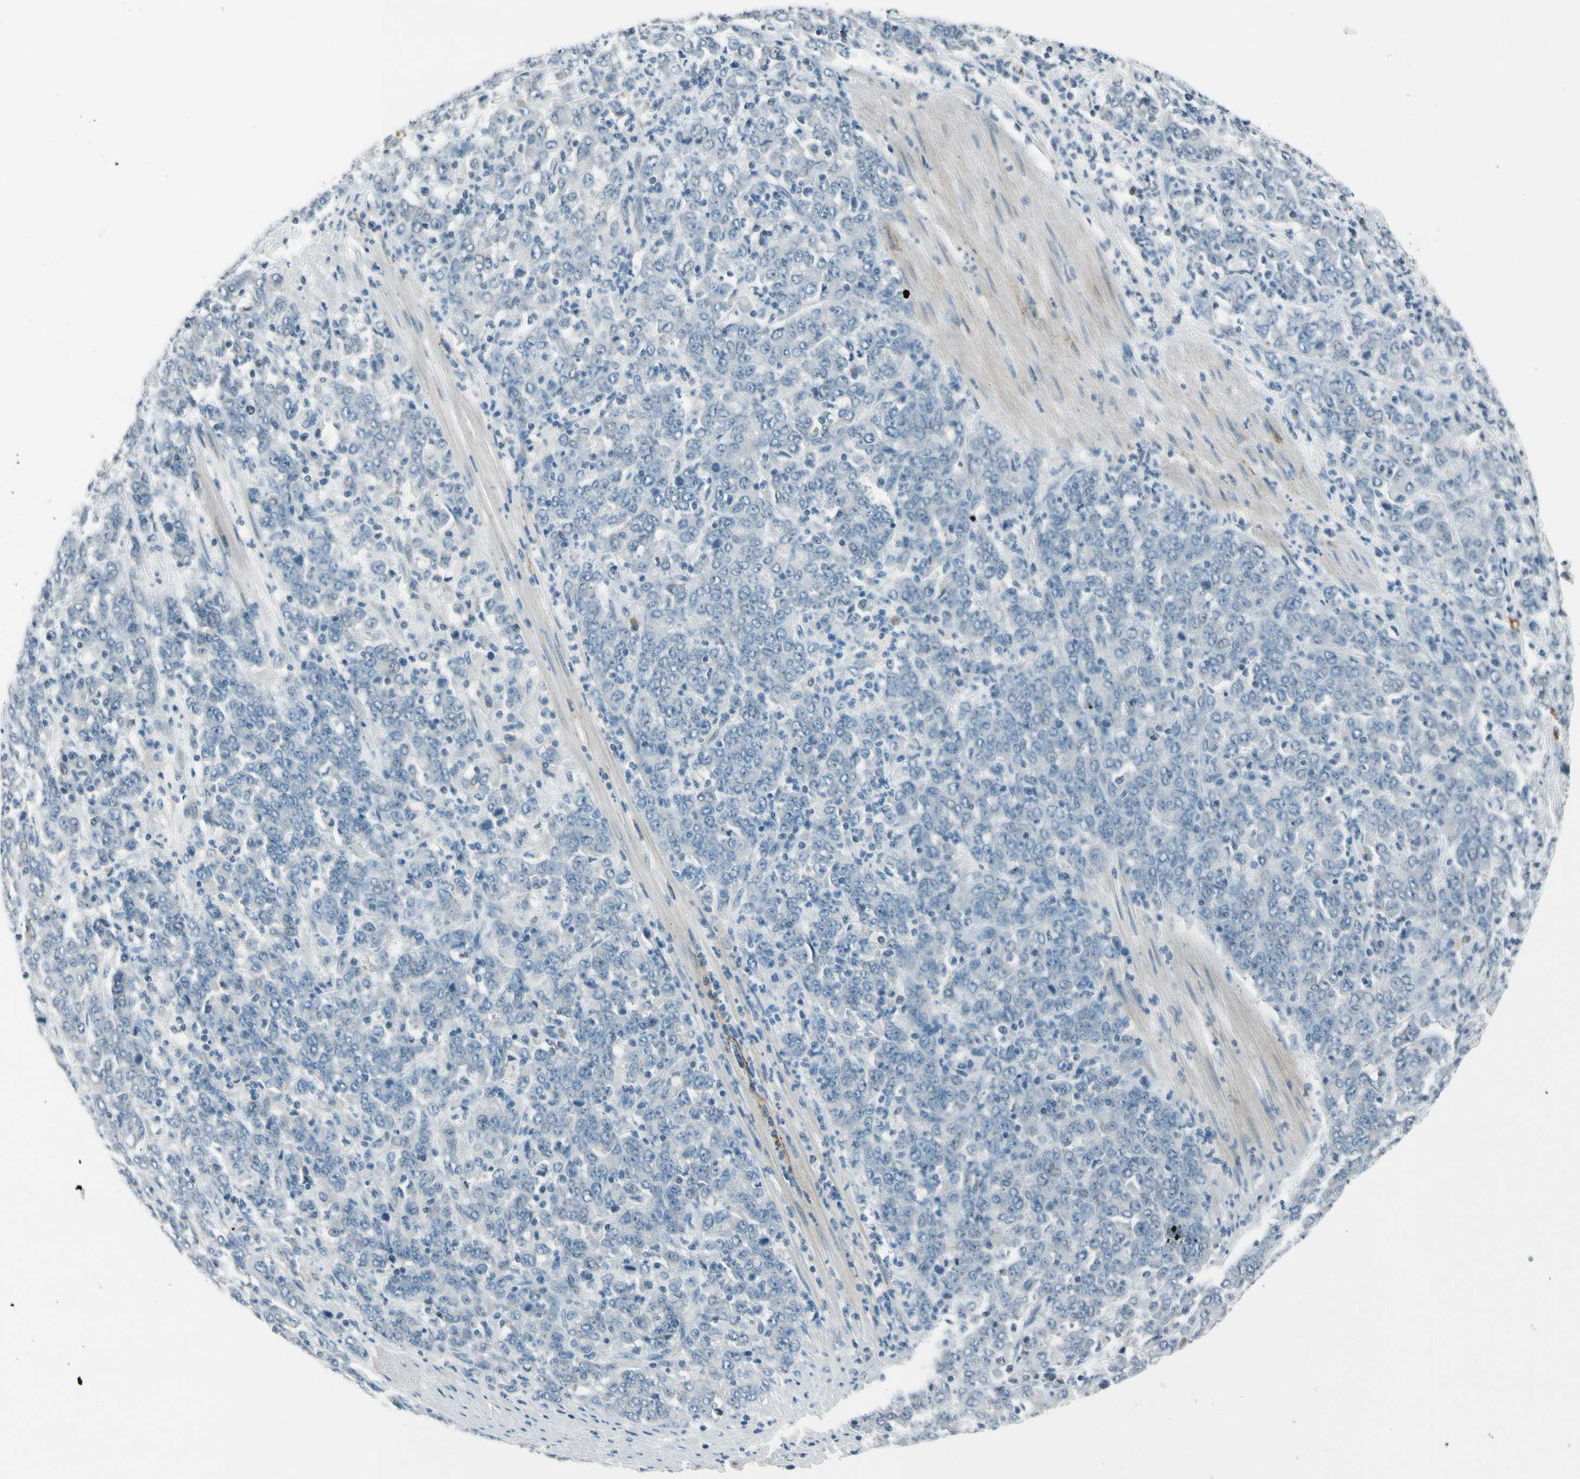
{"staining": {"intensity": "negative", "quantity": "none", "location": "none"}, "tissue": "stomach cancer", "cell_type": "Tumor cells", "image_type": "cancer", "snomed": [{"axis": "morphology", "description": "Adenocarcinoma, NOS"}, {"axis": "topography", "description": "Stomach, lower"}], "caption": "Stomach cancer (adenocarcinoma) was stained to show a protein in brown. There is no significant staining in tumor cells.", "gene": "PDPN", "patient": {"sex": "female", "age": 71}}